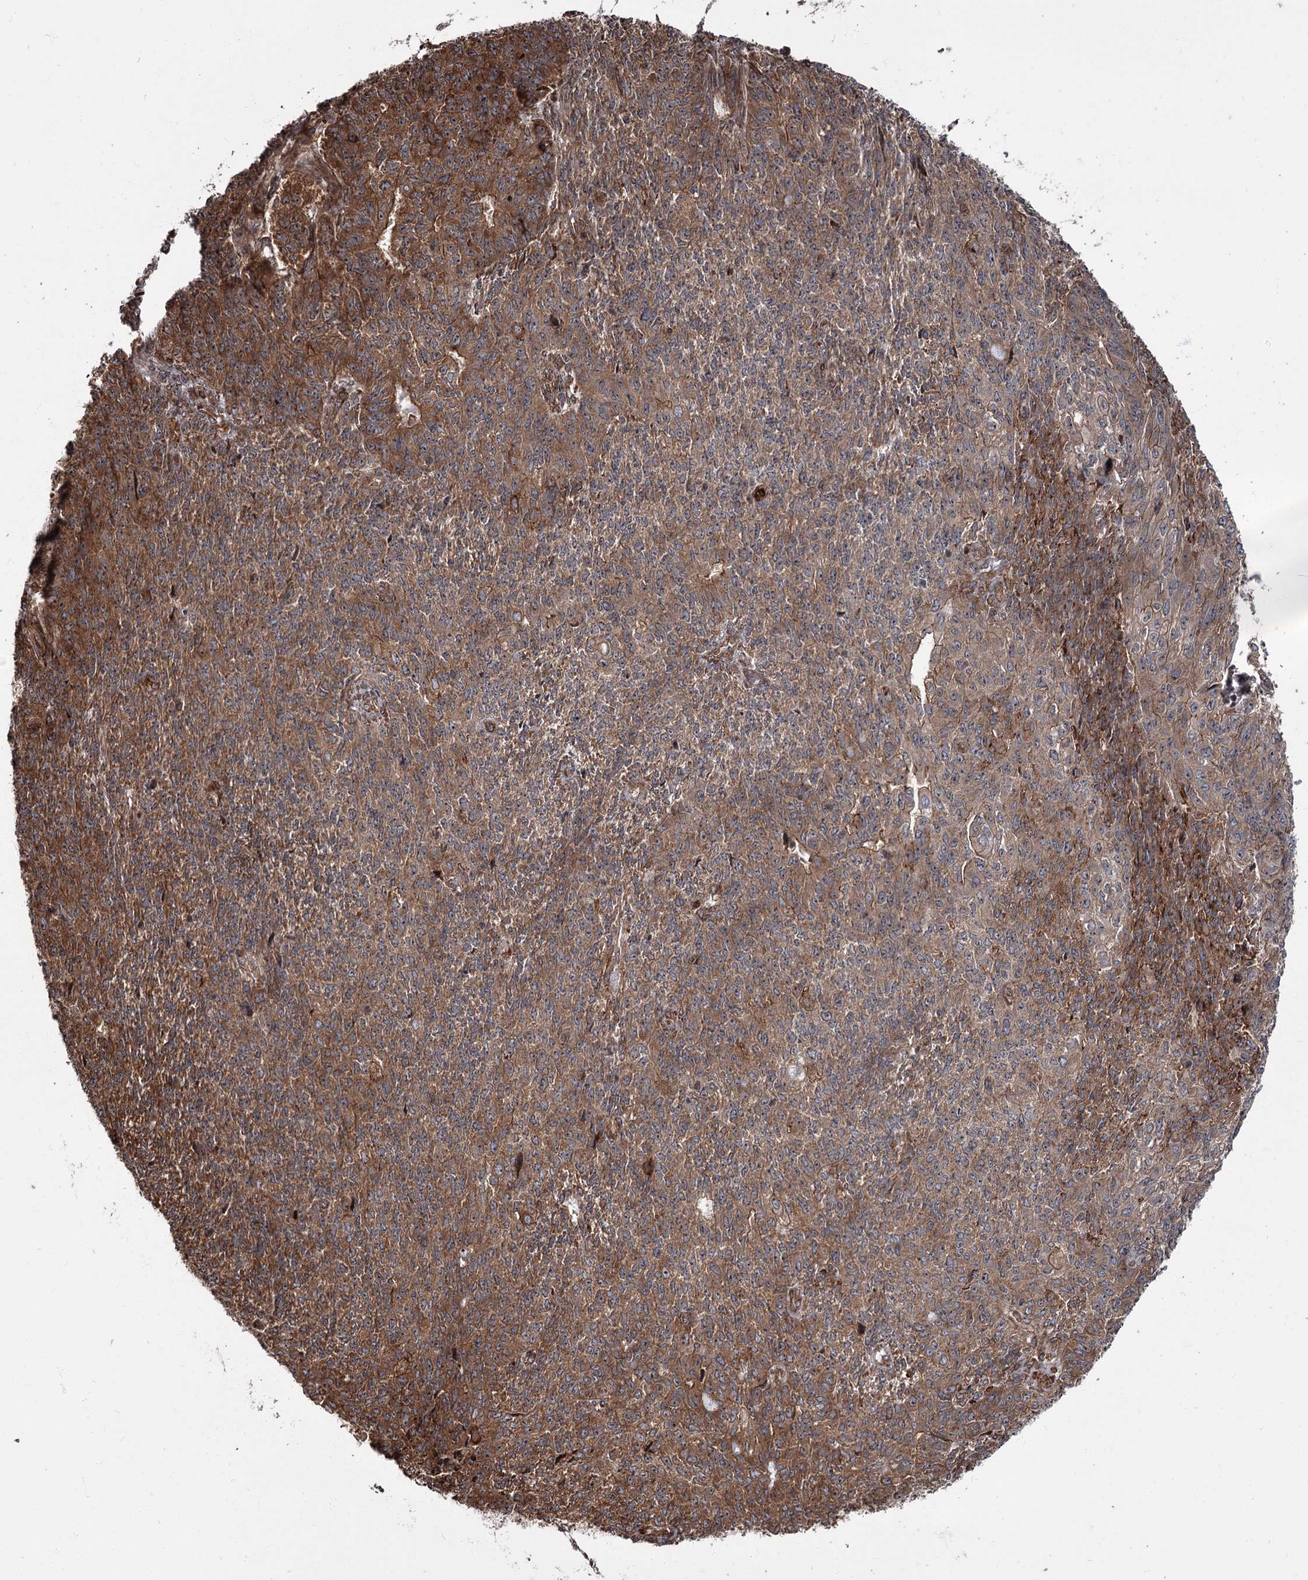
{"staining": {"intensity": "moderate", "quantity": ">75%", "location": "cytoplasmic/membranous"}, "tissue": "endometrial cancer", "cell_type": "Tumor cells", "image_type": "cancer", "snomed": [{"axis": "morphology", "description": "Adenocarcinoma, NOS"}, {"axis": "topography", "description": "Endometrium"}], "caption": "DAB immunohistochemical staining of endometrial cancer shows moderate cytoplasmic/membranous protein positivity in approximately >75% of tumor cells.", "gene": "THAP9", "patient": {"sex": "female", "age": 32}}